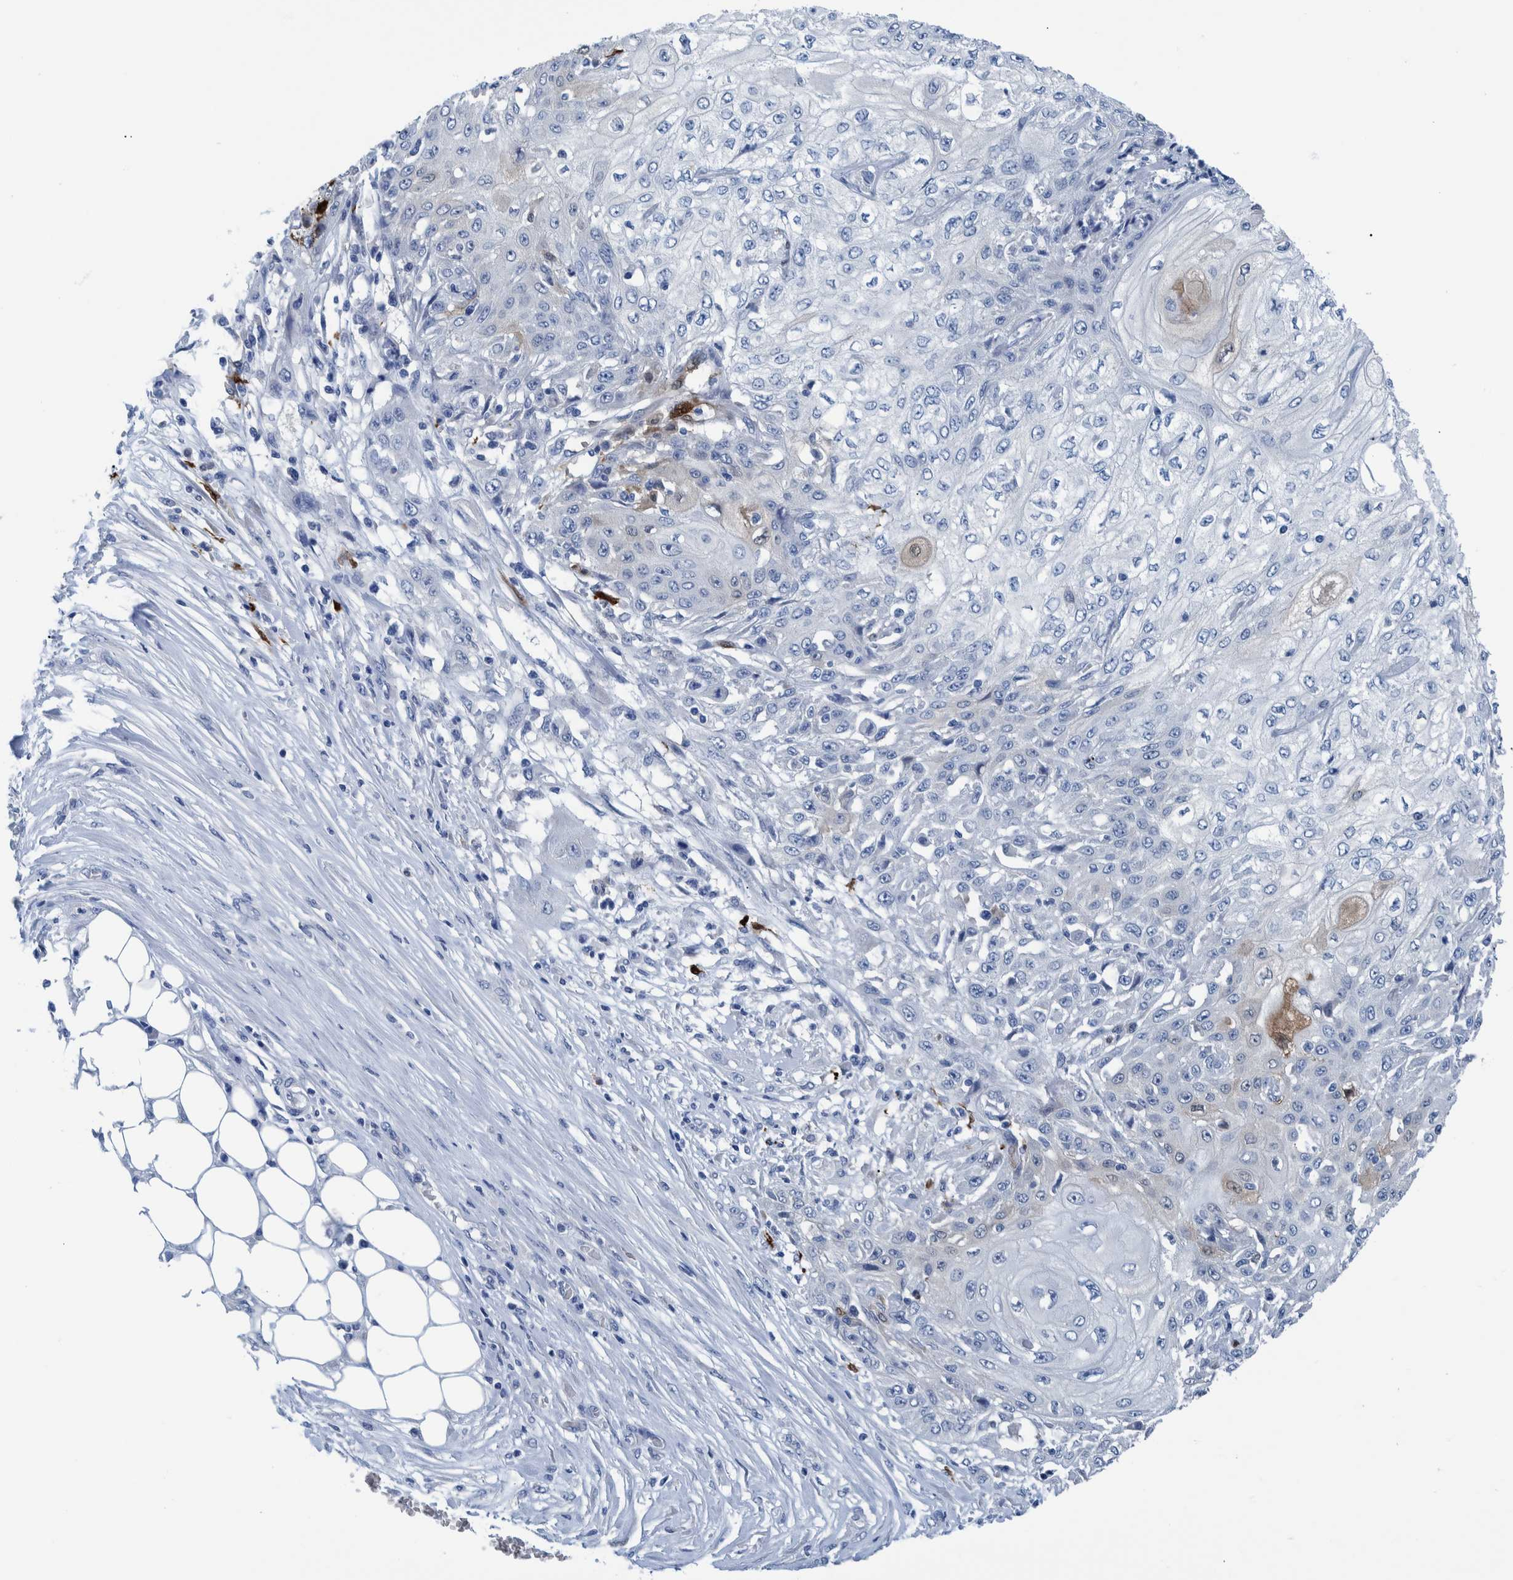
{"staining": {"intensity": "moderate", "quantity": "<25%", "location": "cytoplasmic/membranous,nuclear"}, "tissue": "skin cancer", "cell_type": "Tumor cells", "image_type": "cancer", "snomed": [{"axis": "morphology", "description": "Squamous cell carcinoma, NOS"}, {"axis": "morphology", "description": "Squamous cell carcinoma, metastatic, NOS"}, {"axis": "topography", "description": "Skin"}, {"axis": "topography", "description": "Lymph node"}], "caption": "IHC image of skin cancer (squamous cell carcinoma) stained for a protein (brown), which exhibits low levels of moderate cytoplasmic/membranous and nuclear staining in about <25% of tumor cells.", "gene": "IDO1", "patient": {"sex": "male", "age": 75}}